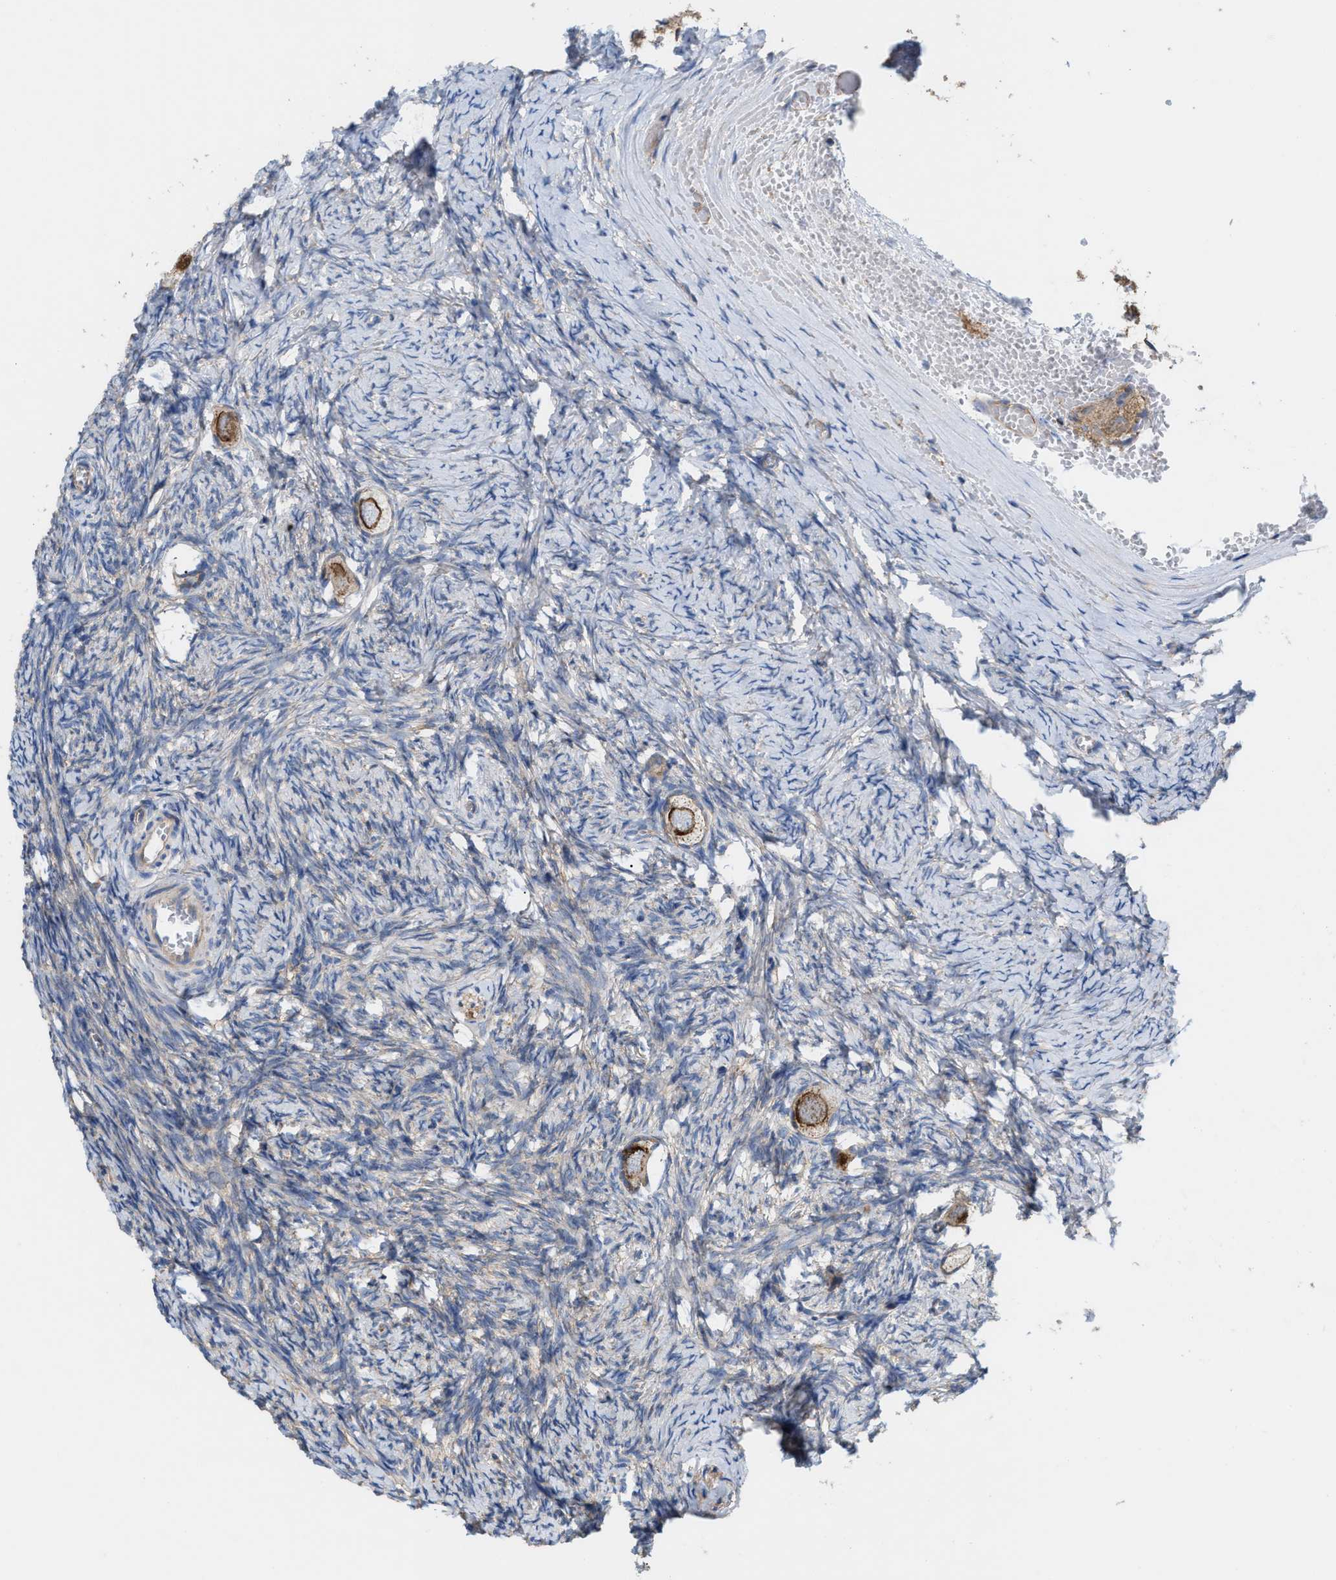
{"staining": {"intensity": "moderate", "quantity": ">75%", "location": "cytoplasmic/membranous"}, "tissue": "ovary", "cell_type": "Follicle cells", "image_type": "normal", "snomed": [{"axis": "morphology", "description": "Normal tissue, NOS"}, {"axis": "topography", "description": "Ovary"}], "caption": "Immunohistochemical staining of unremarkable human ovary shows moderate cytoplasmic/membranous protein staining in approximately >75% of follicle cells. Immunohistochemistry stains the protein in brown and the nuclei are stained blue.", "gene": "OXSM", "patient": {"sex": "female", "age": 27}}